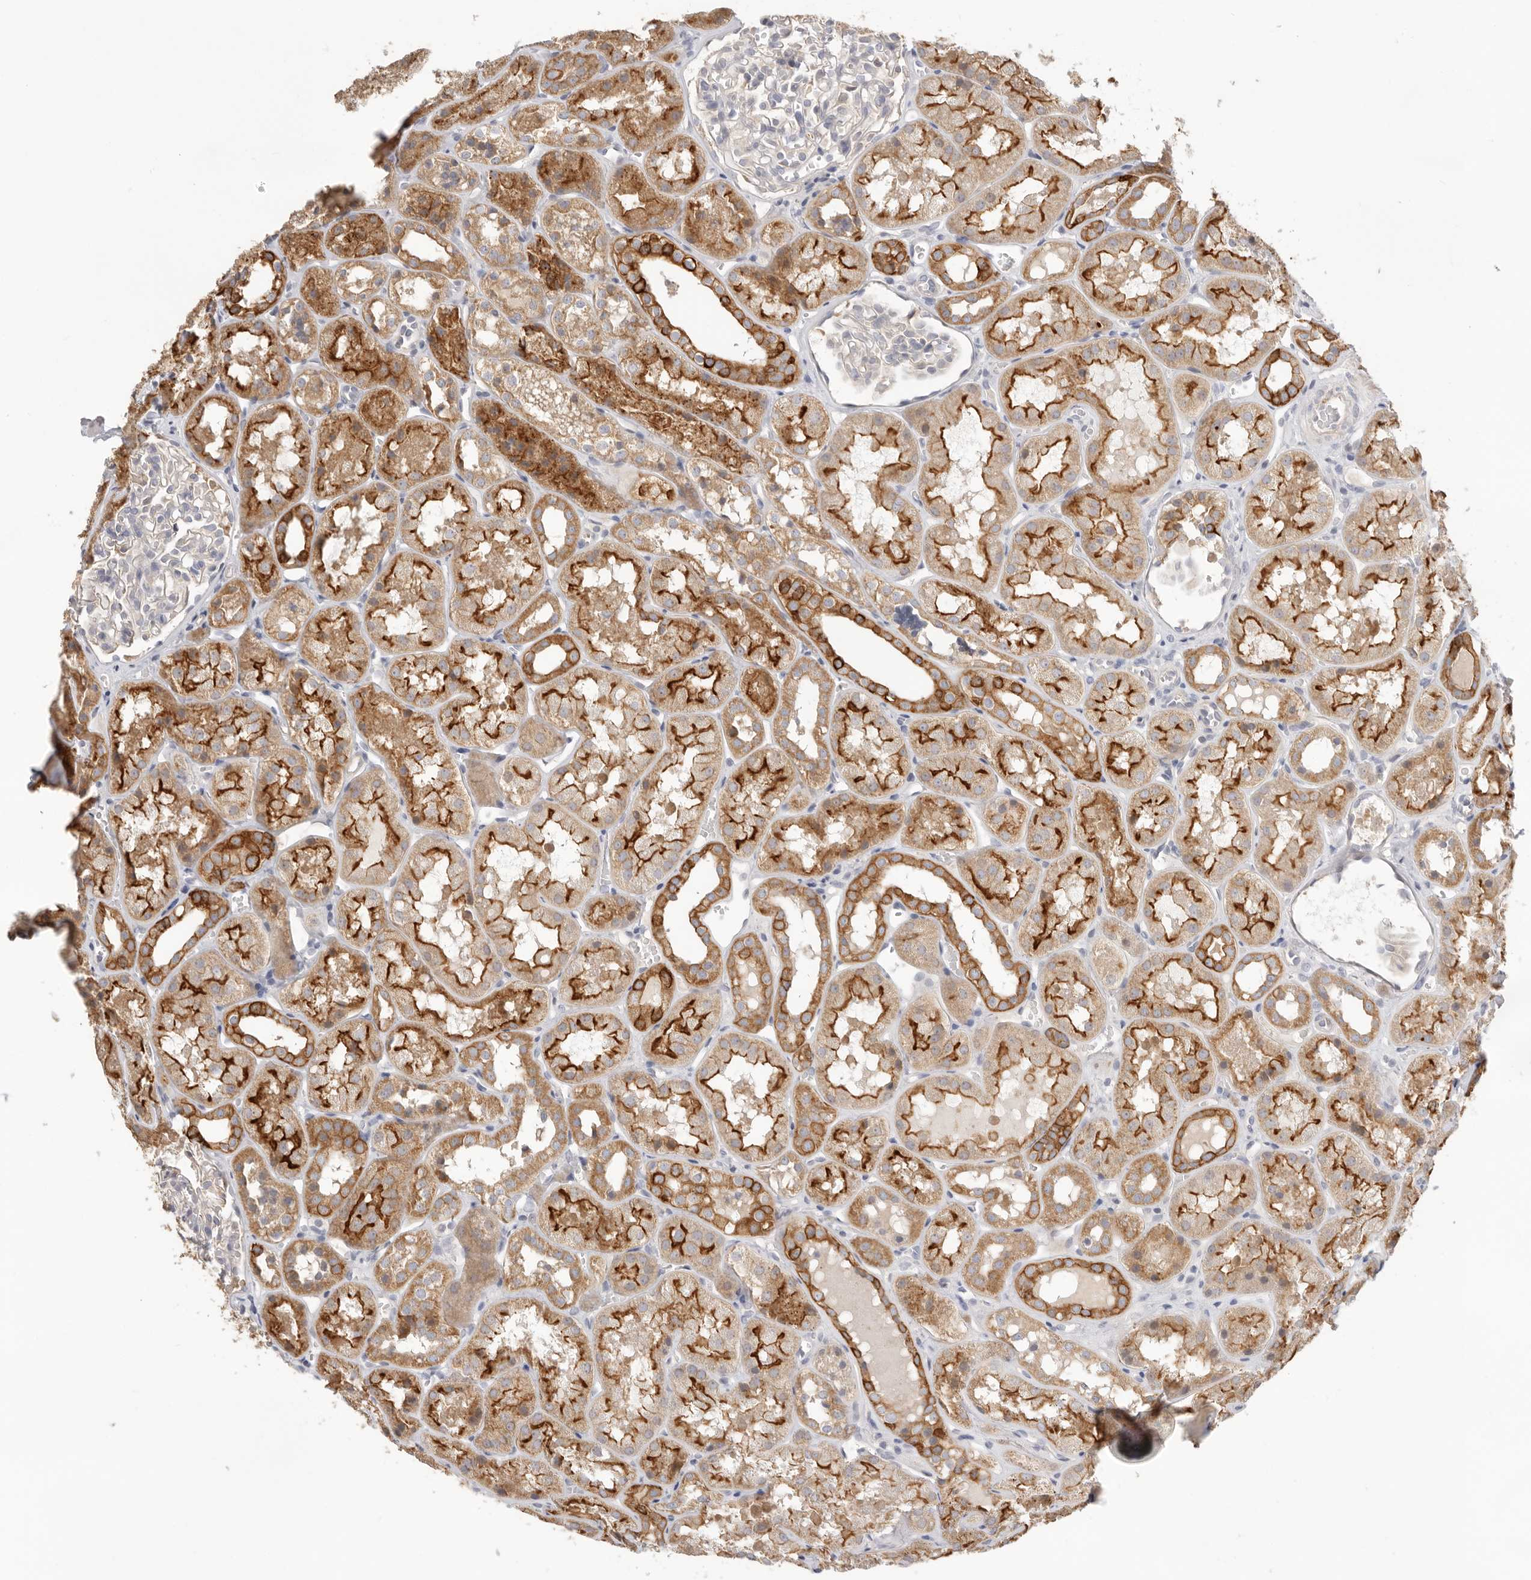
{"staining": {"intensity": "negative", "quantity": "none", "location": "none"}, "tissue": "kidney", "cell_type": "Cells in glomeruli", "image_type": "normal", "snomed": [{"axis": "morphology", "description": "Normal tissue, NOS"}, {"axis": "topography", "description": "Kidney"}], "caption": "A high-resolution histopathology image shows immunohistochemistry (IHC) staining of normal kidney, which exhibits no significant staining in cells in glomeruli. (Stains: DAB IHC with hematoxylin counter stain, Microscopy: brightfield microscopy at high magnification).", "gene": "USH1C", "patient": {"sex": "male", "age": 16}}